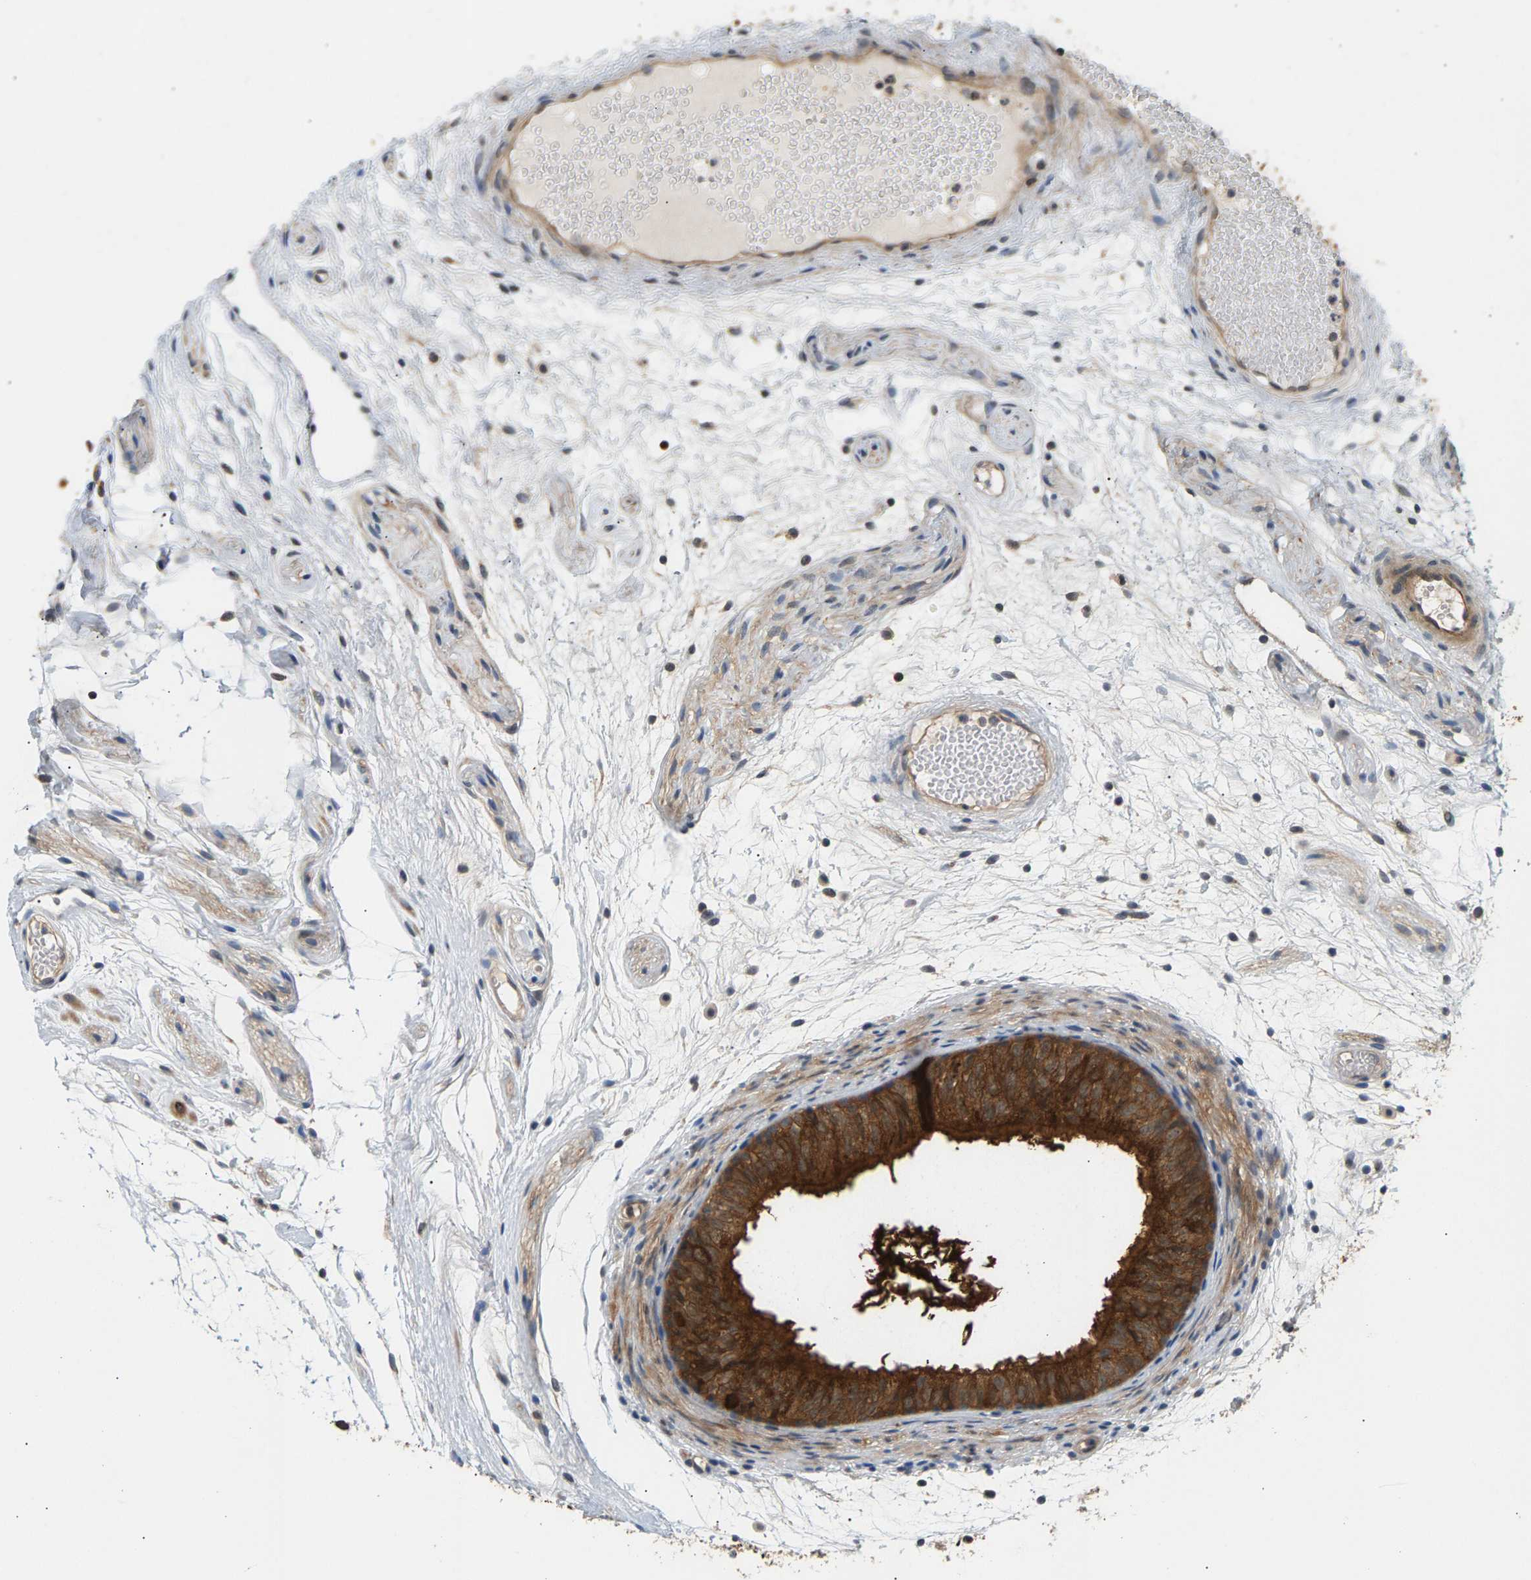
{"staining": {"intensity": "strong", "quantity": ">75%", "location": "cytoplasmic/membranous"}, "tissue": "epididymis", "cell_type": "Glandular cells", "image_type": "normal", "snomed": [{"axis": "morphology", "description": "Normal tissue, NOS"}, {"axis": "morphology", "description": "Atrophy, NOS"}, {"axis": "topography", "description": "Testis"}, {"axis": "topography", "description": "Epididymis"}], "caption": "DAB immunohistochemical staining of unremarkable epididymis demonstrates strong cytoplasmic/membranous protein positivity in about >75% of glandular cells.", "gene": "MAP2K5", "patient": {"sex": "male", "age": 18}}